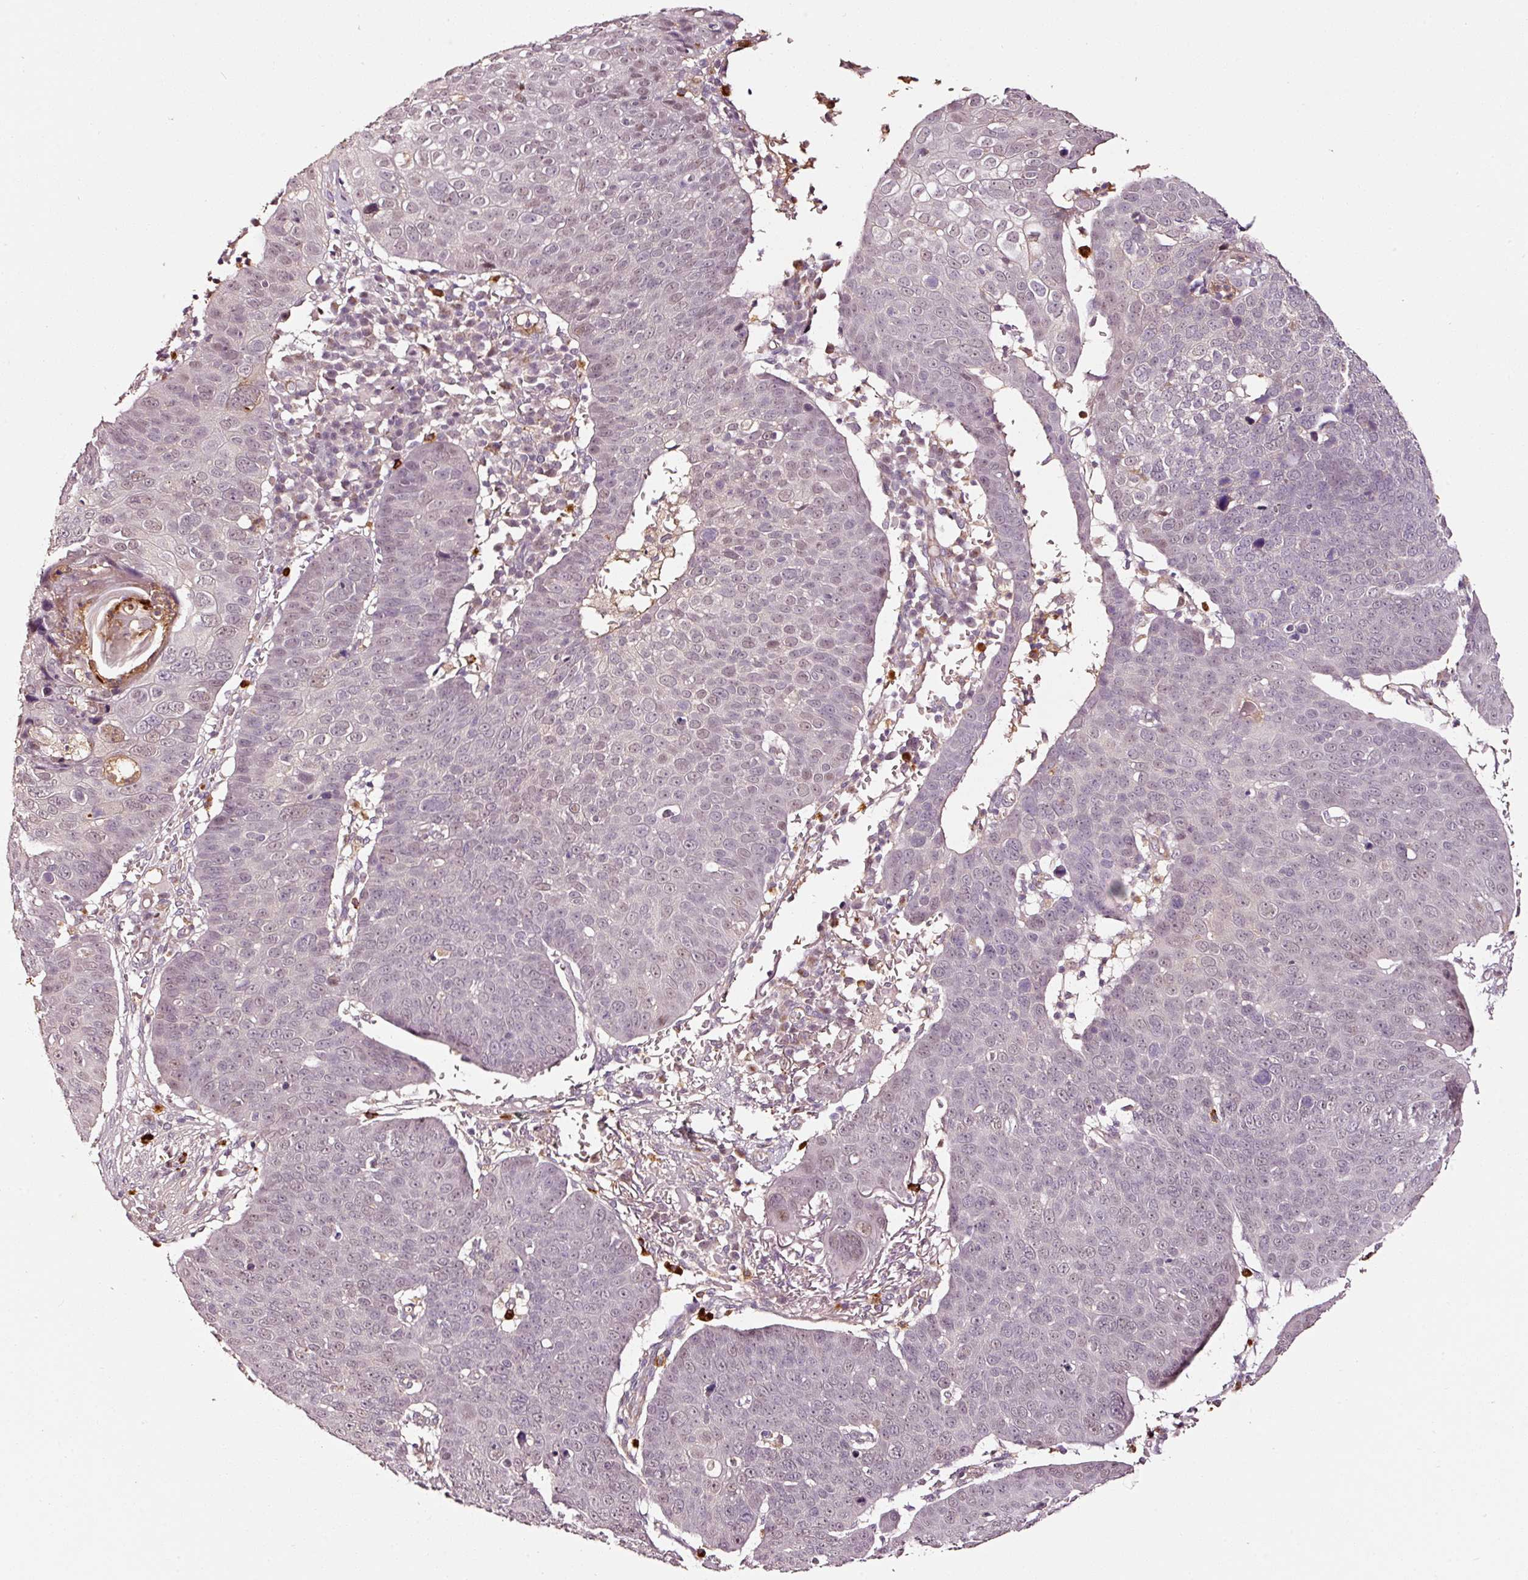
{"staining": {"intensity": "negative", "quantity": "none", "location": "none"}, "tissue": "skin cancer", "cell_type": "Tumor cells", "image_type": "cancer", "snomed": [{"axis": "morphology", "description": "Squamous cell carcinoma, NOS"}, {"axis": "topography", "description": "Skin"}], "caption": "Skin cancer (squamous cell carcinoma) was stained to show a protein in brown. There is no significant positivity in tumor cells.", "gene": "ABCB4", "patient": {"sex": "male", "age": 71}}